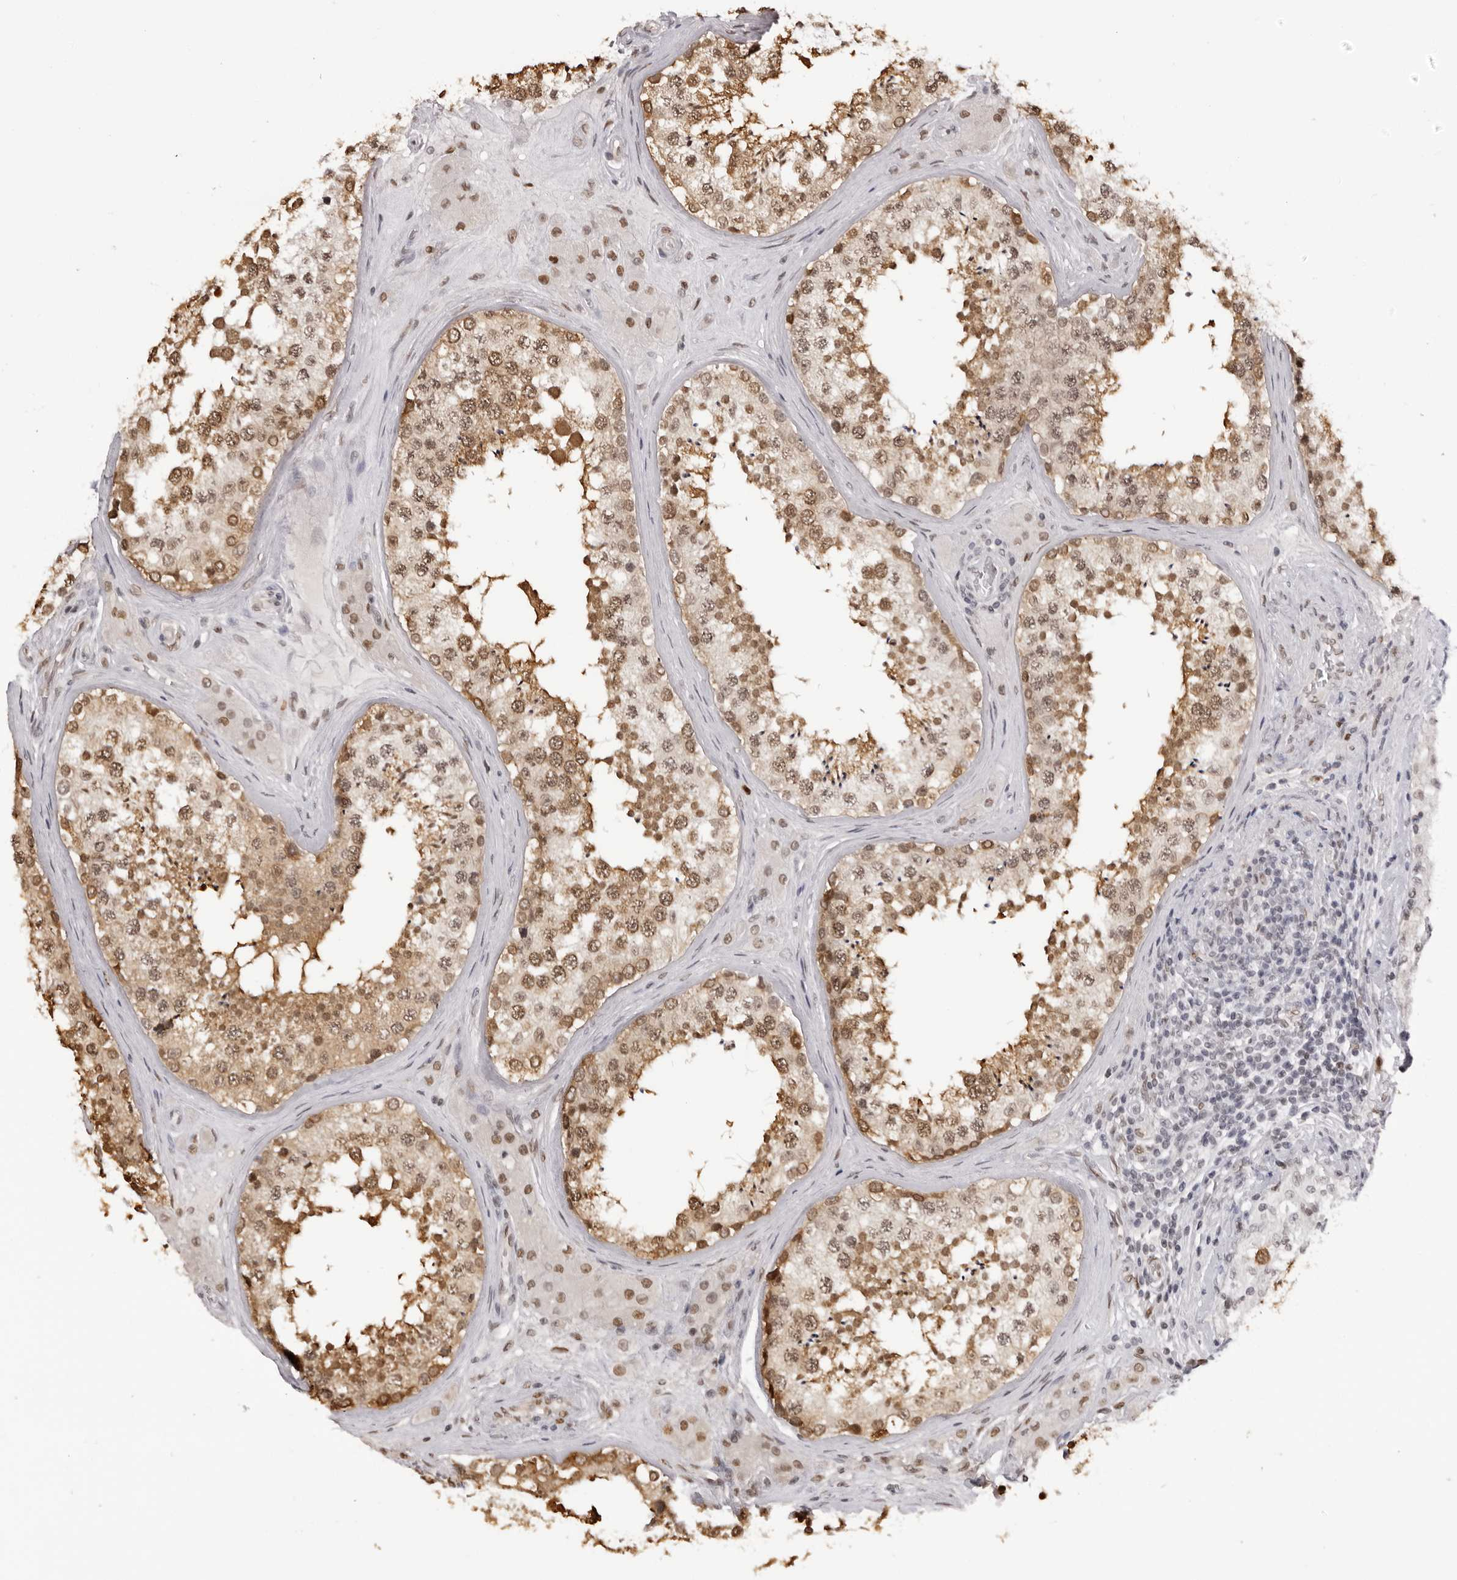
{"staining": {"intensity": "moderate", "quantity": ">75%", "location": "cytoplasmic/membranous,nuclear"}, "tissue": "testis", "cell_type": "Cells in seminiferous ducts", "image_type": "normal", "snomed": [{"axis": "morphology", "description": "Normal tissue, NOS"}, {"axis": "topography", "description": "Testis"}], "caption": "About >75% of cells in seminiferous ducts in normal human testis show moderate cytoplasmic/membranous,nuclear protein positivity as visualized by brown immunohistochemical staining.", "gene": "HSPA4", "patient": {"sex": "male", "age": 46}}